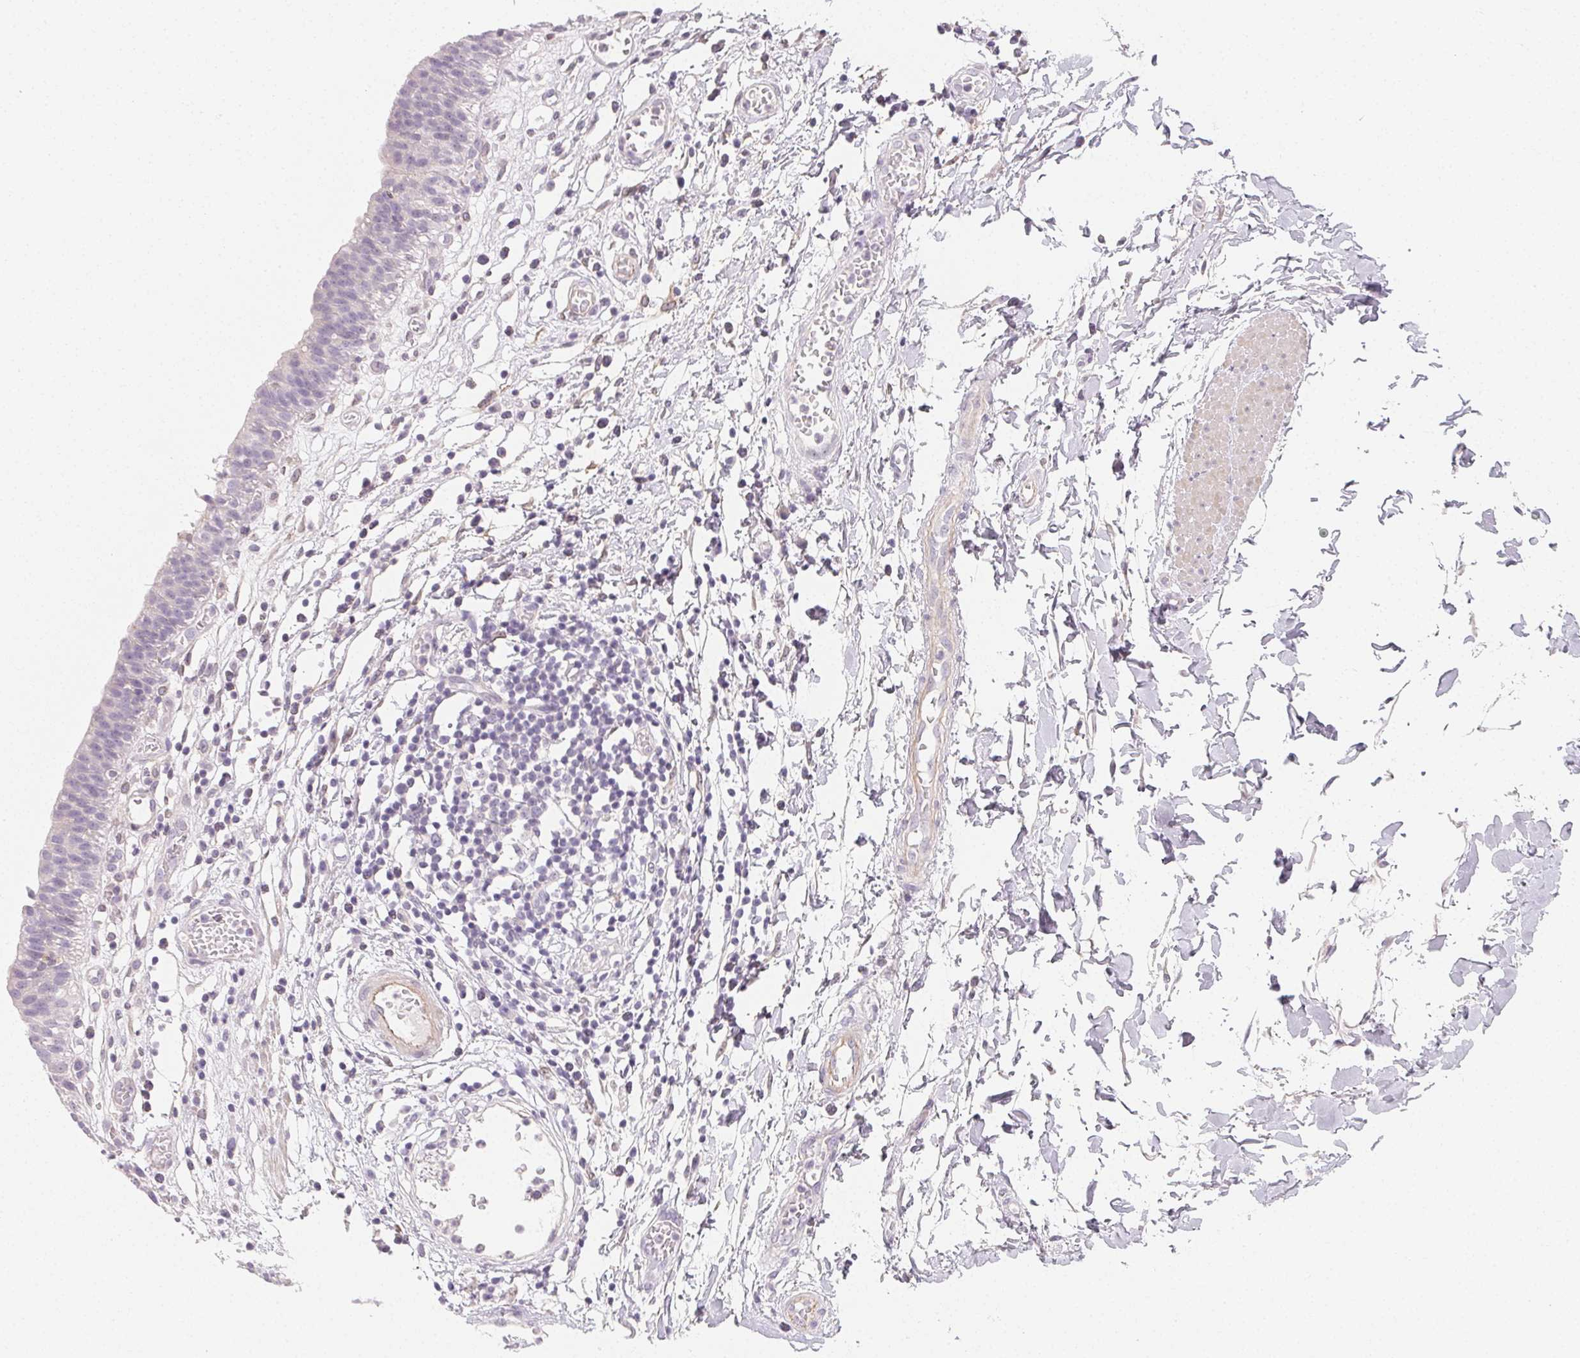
{"staining": {"intensity": "negative", "quantity": "none", "location": "none"}, "tissue": "urinary bladder", "cell_type": "Urothelial cells", "image_type": "normal", "snomed": [{"axis": "morphology", "description": "Normal tissue, NOS"}, {"axis": "topography", "description": "Urinary bladder"}], "caption": "This is an immunohistochemistry image of unremarkable urinary bladder. There is no expression in urothelial cells.", "gene": "LRRC23", "patient": {"sex": "male", "age": 64}}